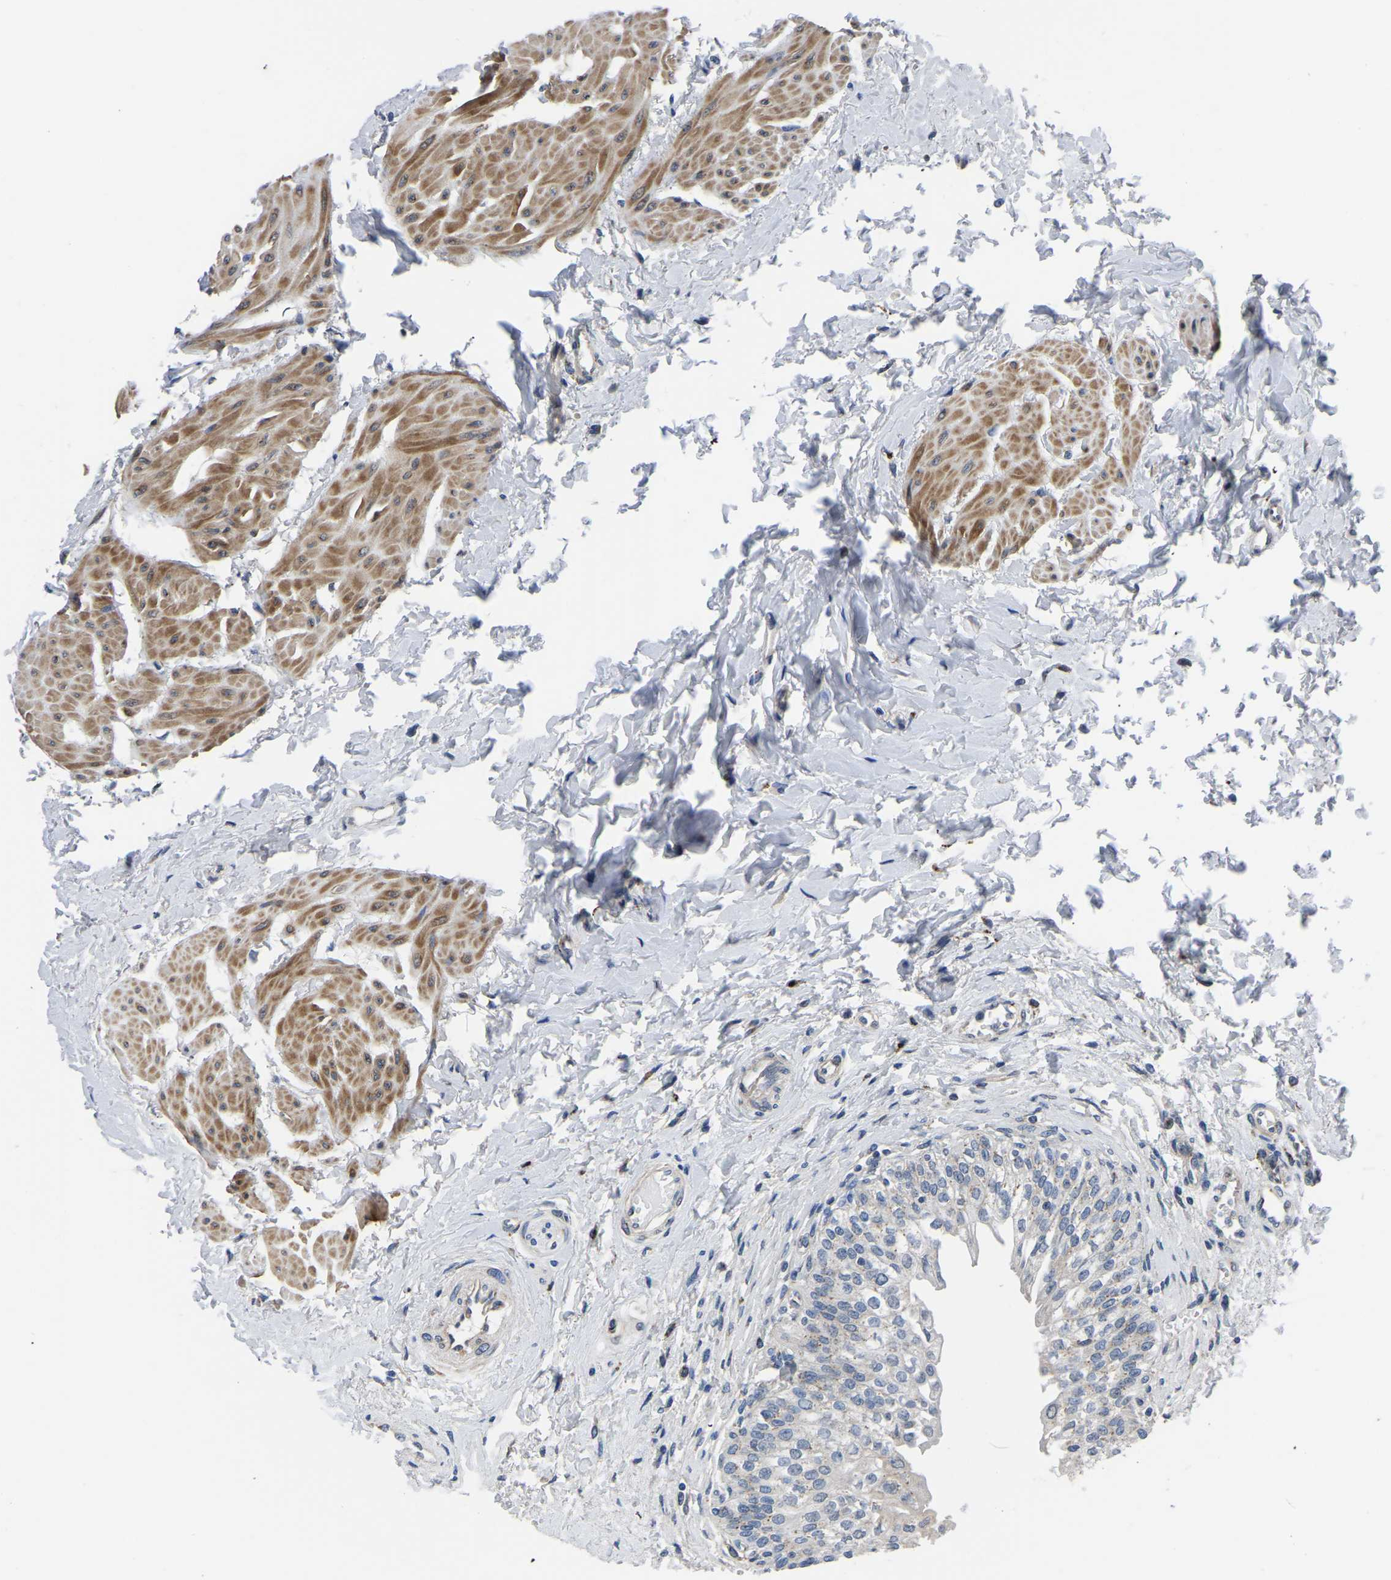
{"staining": {"intensity": "negative", "quantity": "none", "location": "none"}, "tissue": "urinary bladder", "cell_type": "Urothelial cells", "image_type": "normal", "snomed": [{"axis": "morphology", "description": "Normal tissue, NOS"}, {"axis": "topography", "description": "Urinary bladder"}], "caption": "Photomicrograph shows no protein positivity in urothelial cells of benign urinary bladder.", "gene": "PDLIM7", "patient": {"sex": "male", "age": 55}}